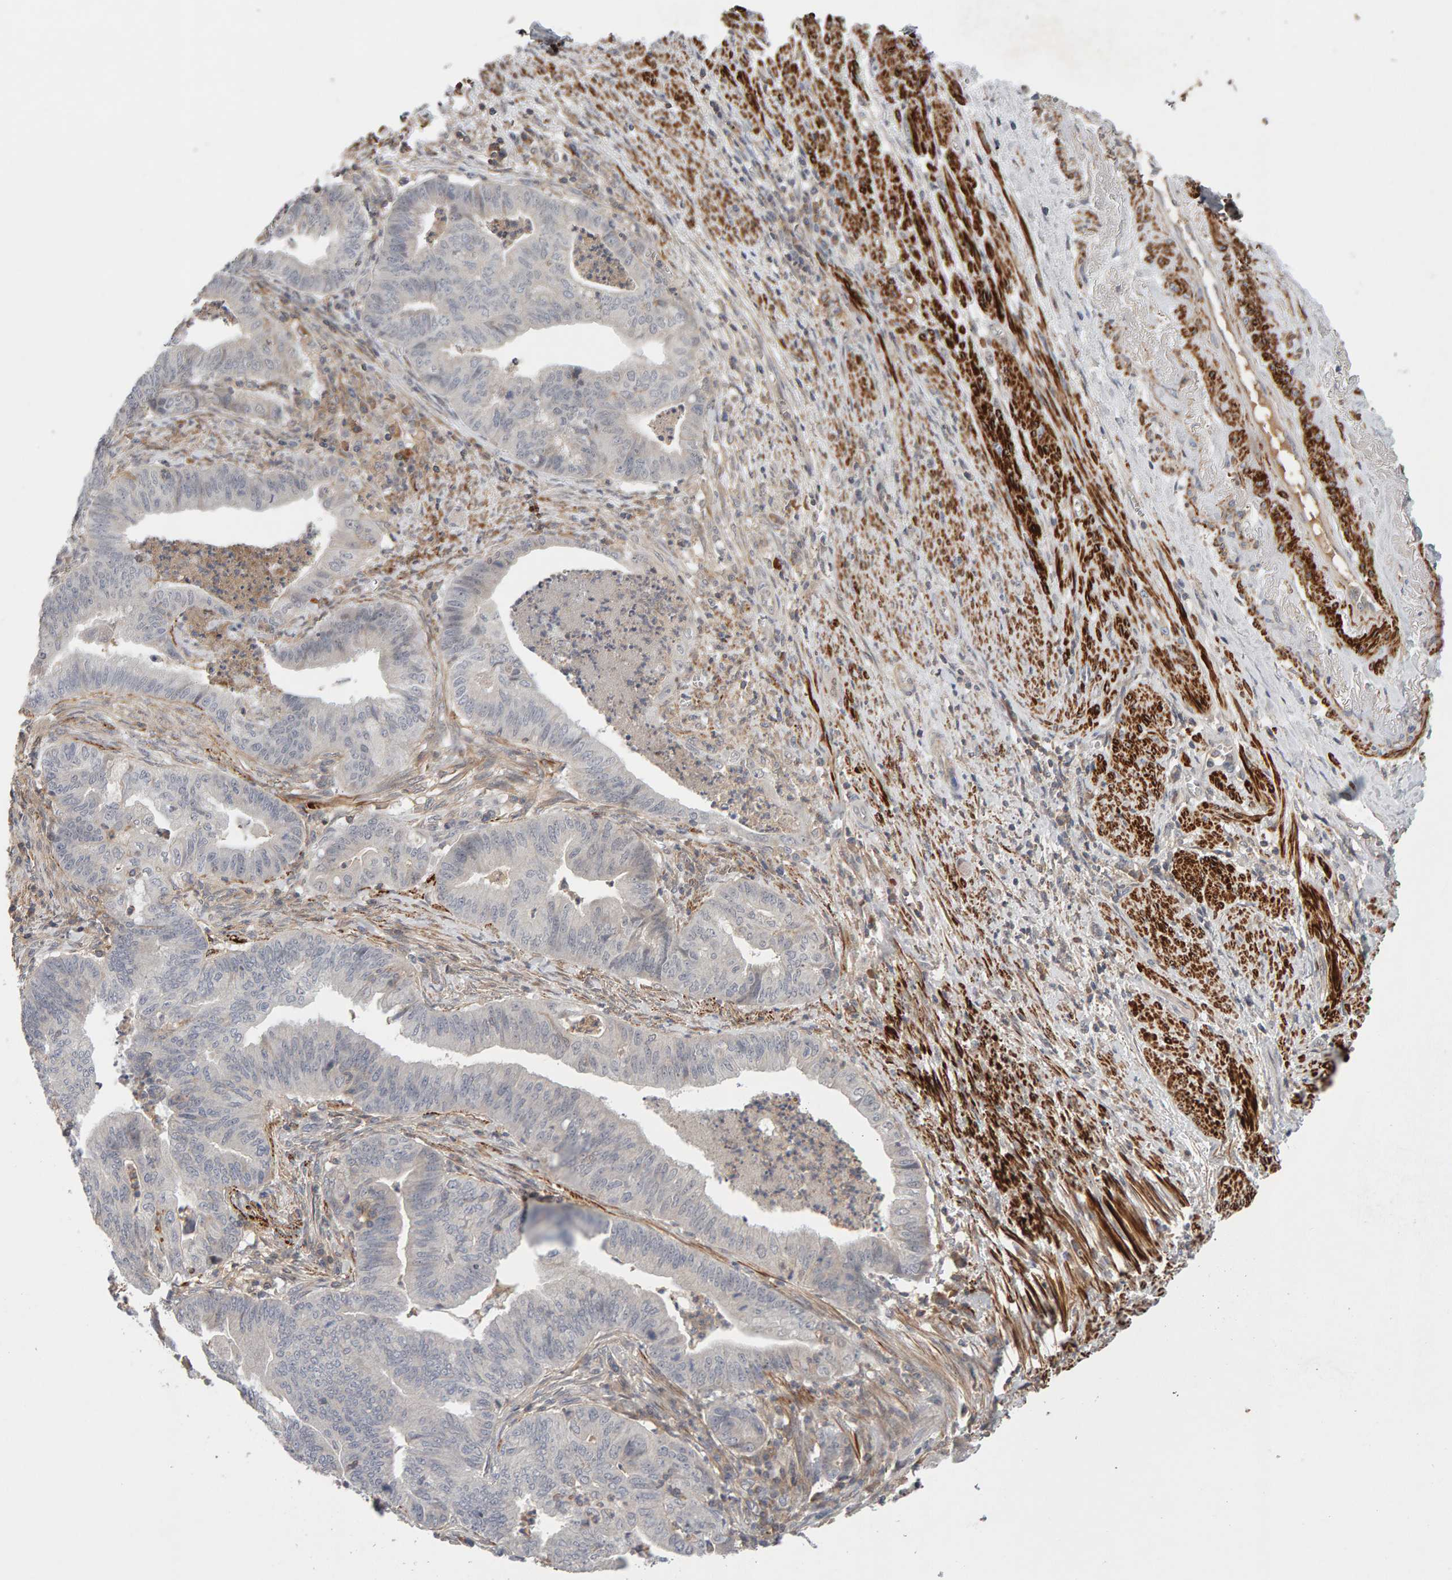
{"staining": {"intensity": "negative", "quantity": "none", "location": "none"}, "tissue": "endometrial cancer", "cell_type": "Tumor cells", "image_type": "cancer", "snomed": [{"axis": "morphology", "description": "Polyp, NOS"}, {"axis": "morphology", "description": "Adenocarcinoma, NOS"}, {"axis": "morphology", "description": "Adenoma, NOS"}, {"axis": "topography", "description": "Endometrium"}], "caption": "There is no significant expression in tumor cells of adenoma (endometrial). The staining is performed using DAB (3,3'-diaminobenzidine) brown chromogen with nuclei counter-stained in using hematoxylin.", "gene": "NUDCD1", "patient": {"sex": "female", "age": 79}}